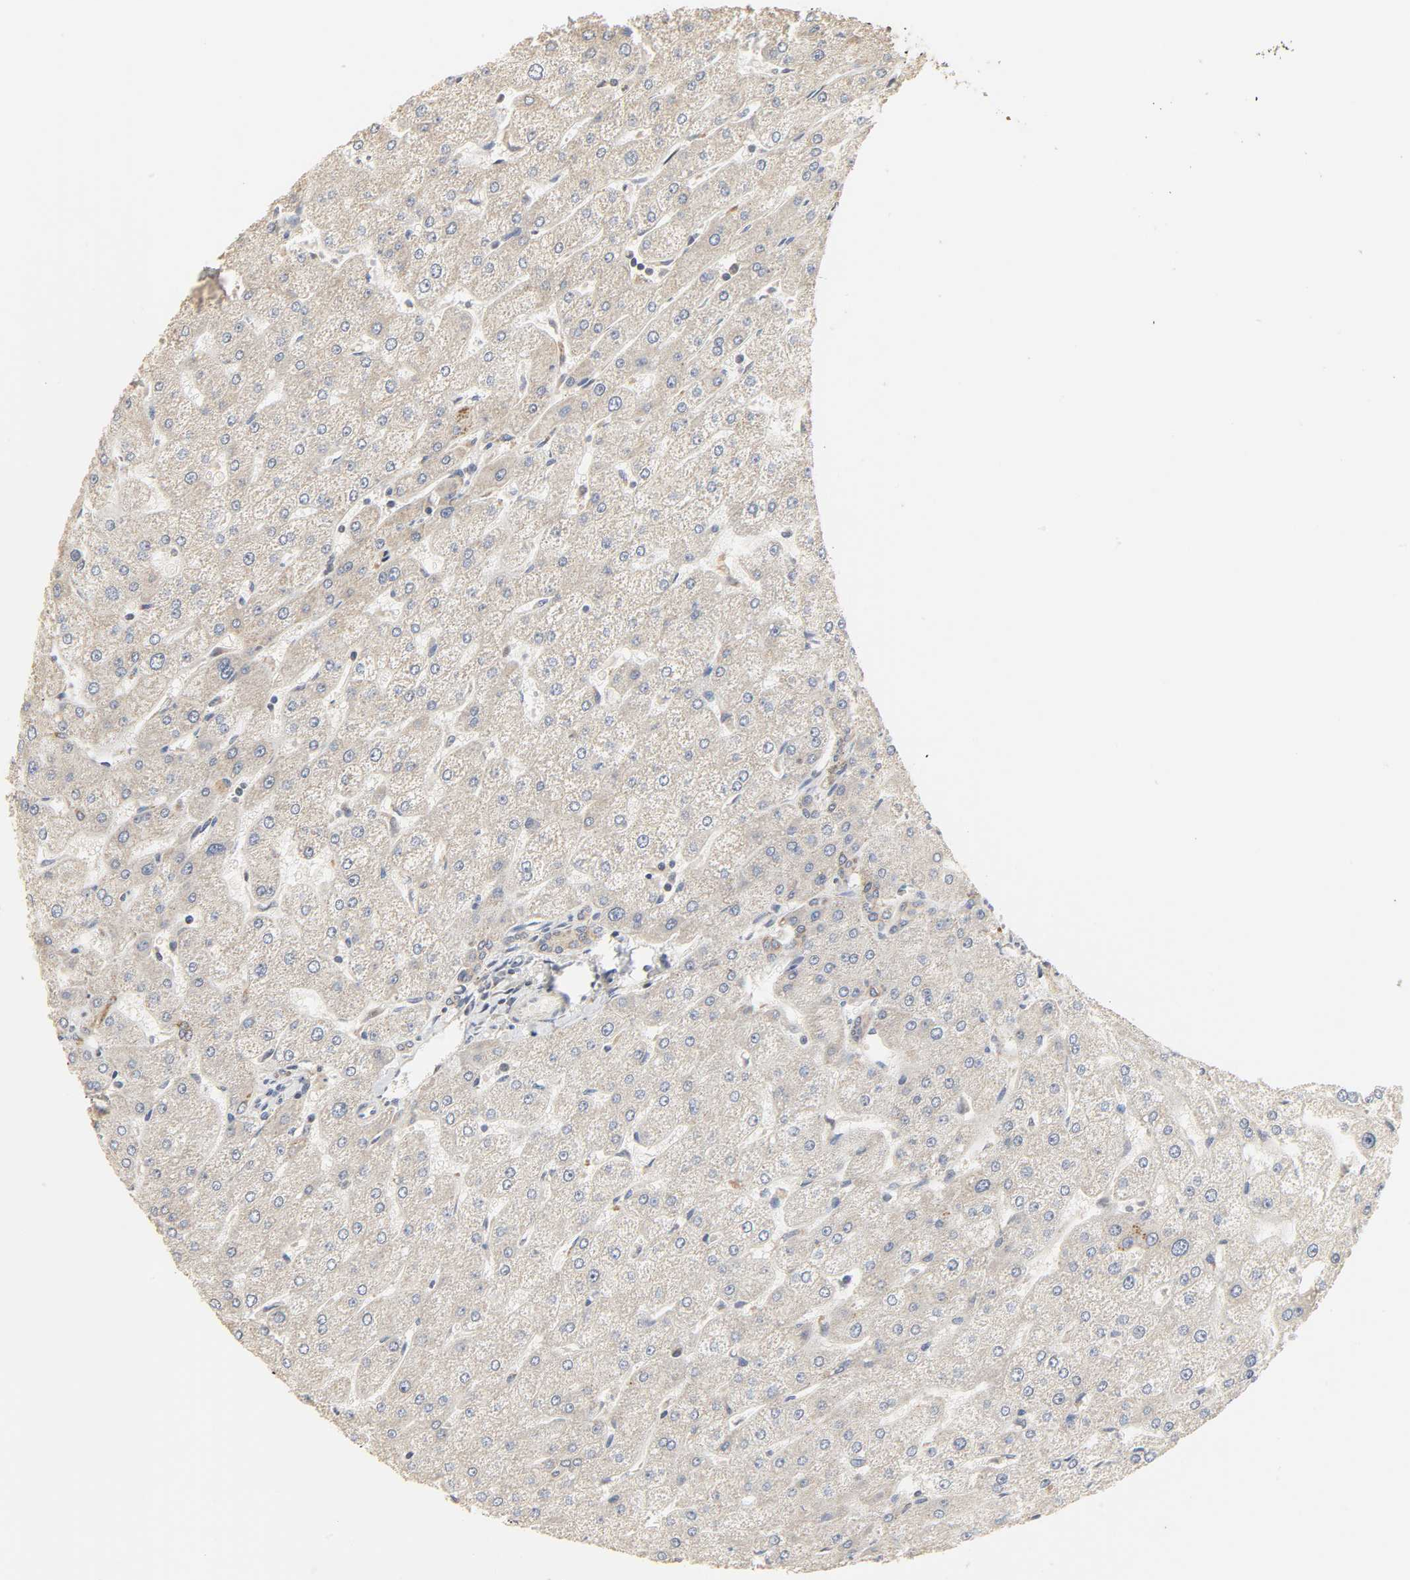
{"staining": {"intensity": "weak", "quantity": ">75%", "location": "cytoplasmic/membranous"}, "tissue": "liver", "cell_type": "Cholangiocytes", "image_type": "normal", "snomed": [{"axis": "morphology", "description": "Normal tissue, NOS"}, {"axis": "topography", "description": "Liver"}], "caption": "Weak cytoplasmic/membranous staining for a protein is seen in approximately >75% of cholangiocytes of unremarkable liver using IHC.", "gene": "CLEC4E", "patient": {"sex": "male", "age": 67}}